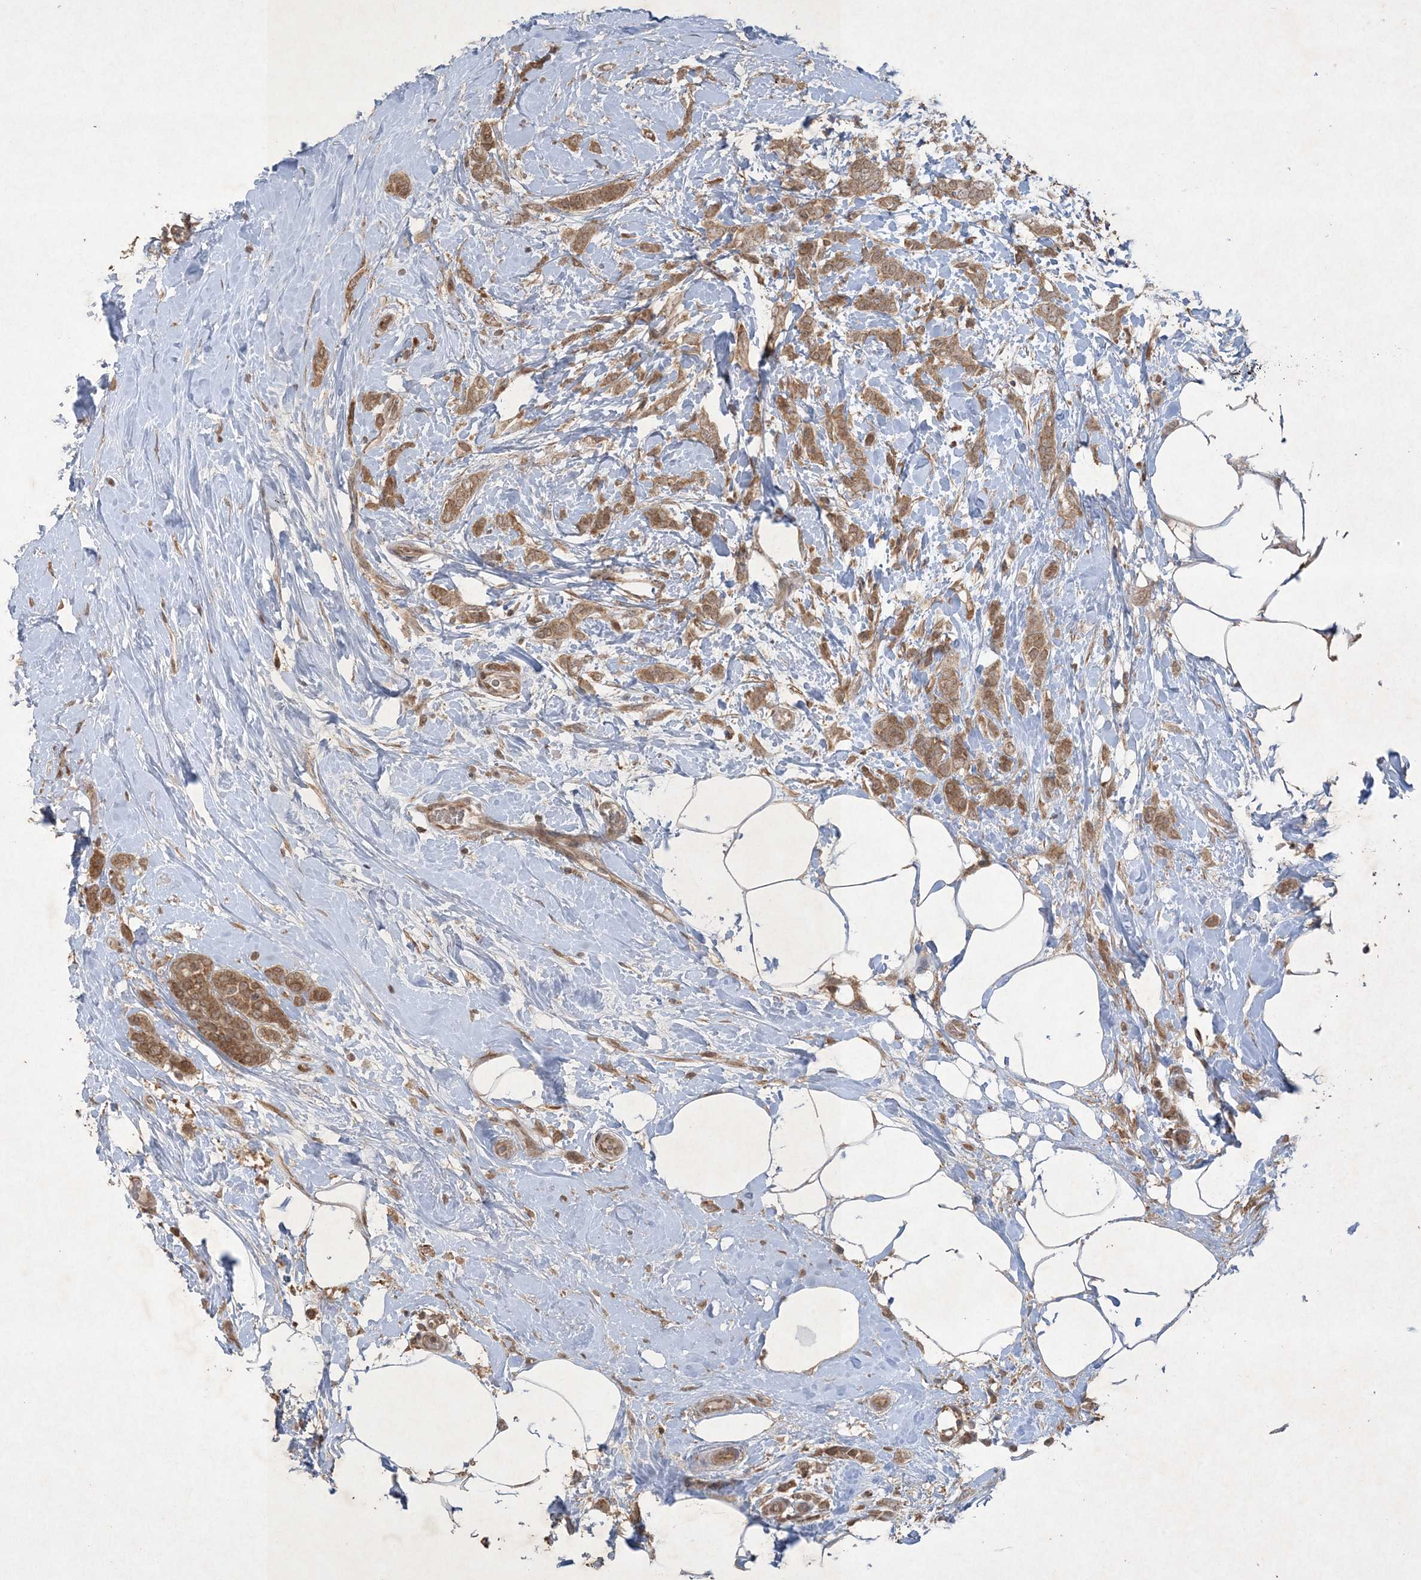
{"staining": {"intensity": "moderate", "quantity": ">75%", "location": "cytoplasmic/membranous,nuclear"}, "tissue": "breast cancer", "cell_type": "Tumor cells", "image_type": "cancer", "snomed": [{"axis": "morphology", "description": "Lobular carcinoma, in situ"}, {"axis": "morphology", "description": "Lobular carcinoma"}, {"axis": "topography", "description": "Breast"}], "caption": "This image reveals immunohistochemistry (IHC) staining of human breast lobular carcinoma, with medium moderate cytoplasmic/membranous and nuclear positivity in approximately >75% of tumor cells.", "gene": "NRBP2", "patient": {"sex": "female", "age": 41}}